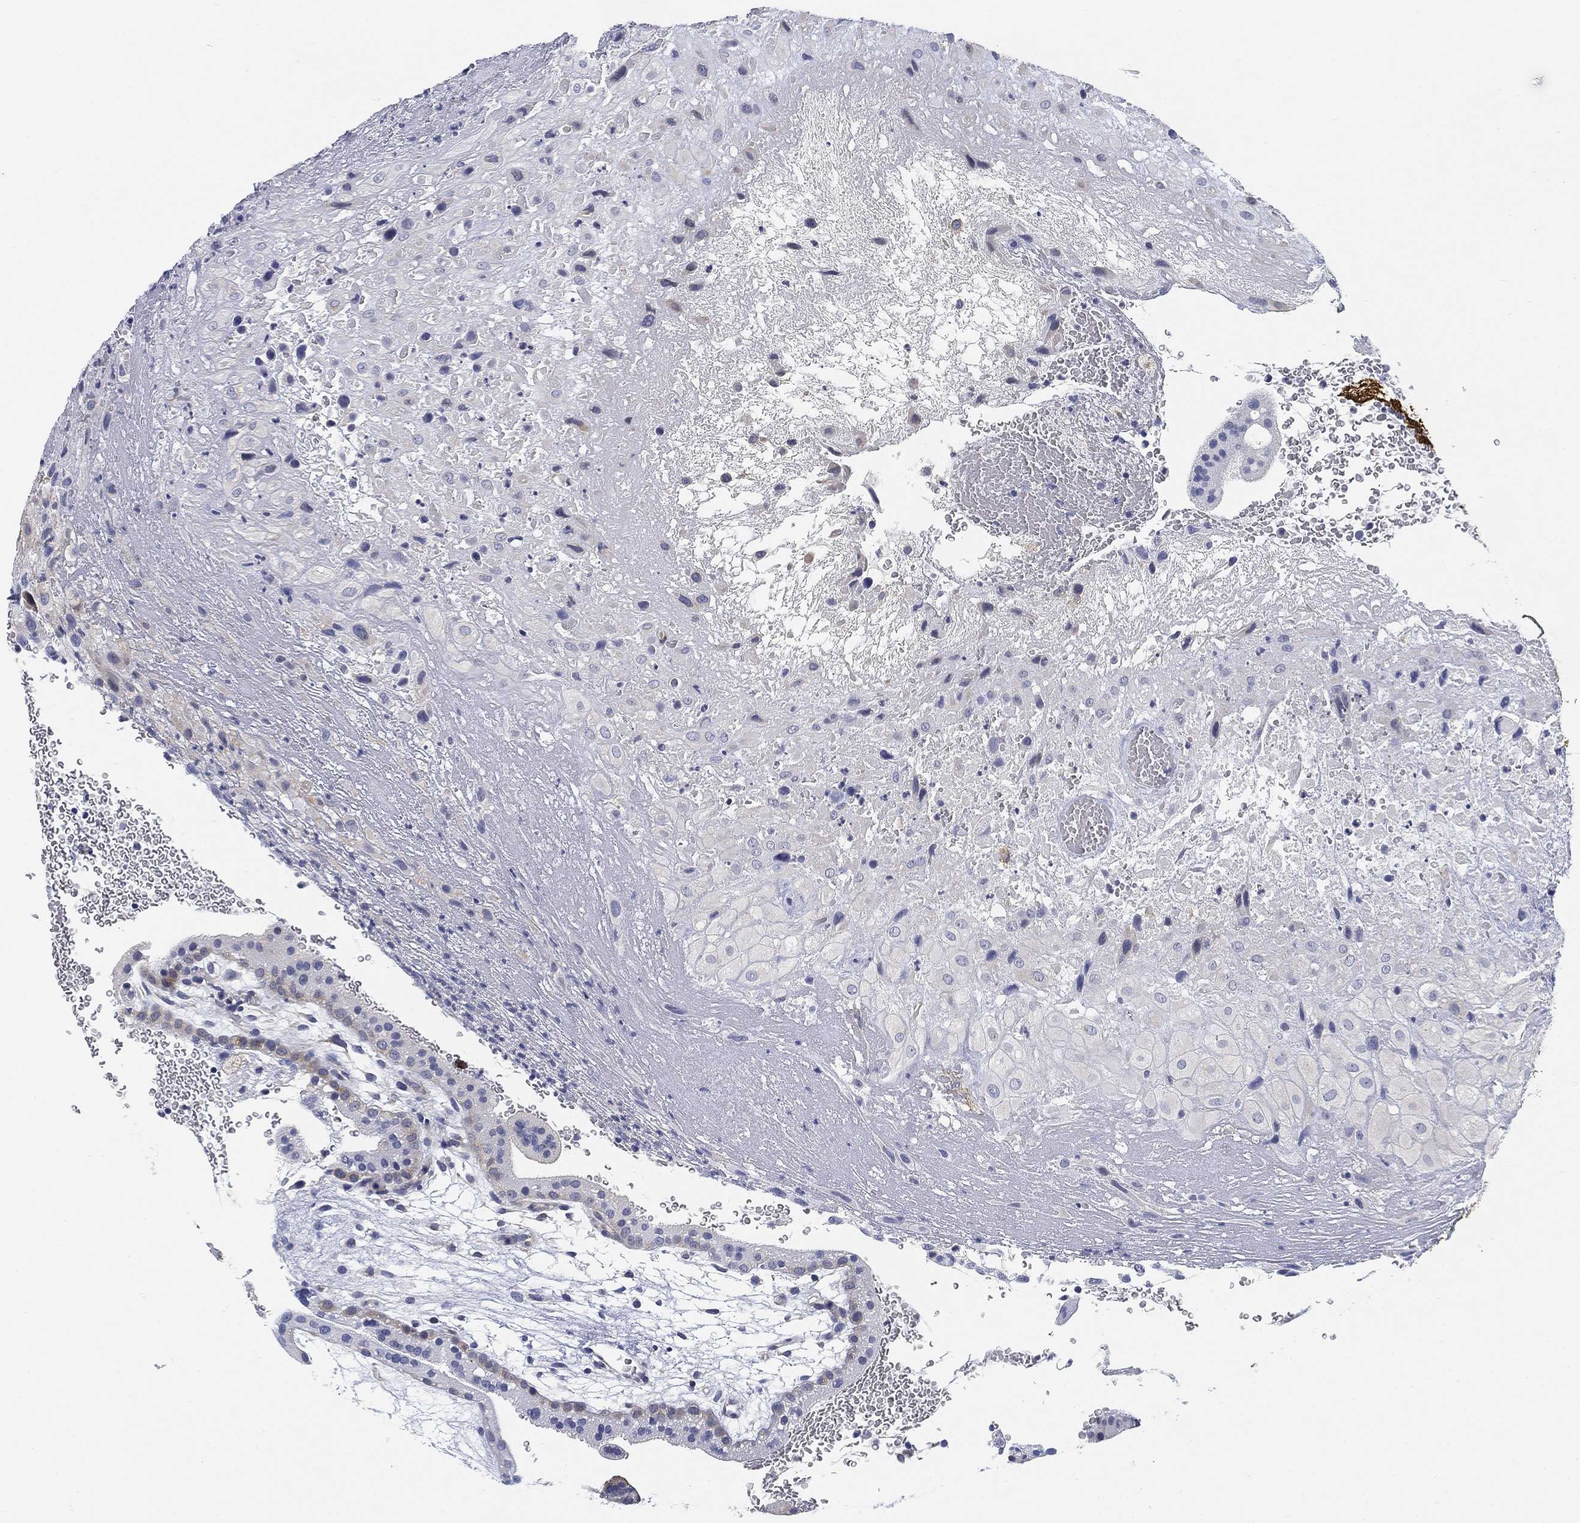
{"staining": {"intensity": "negative", "quantity": "none", "location": "none"}, "tissue": "placenta", "cell_type": "Decidual cells", "image_type": "normal", "snomed": [{"axis": "morphology", "description": "Normal tissue, NOS"}, {"axis": "topography", "description": "Placenta"}], "caption": "DAB (3,3'-diaminobenzidine) immunohistochemical staining of benign placenta demonstrates no significant expression in decidual cells.", "gene": "SLC2A5", "patient": {"sex": "female", "age": 19}}